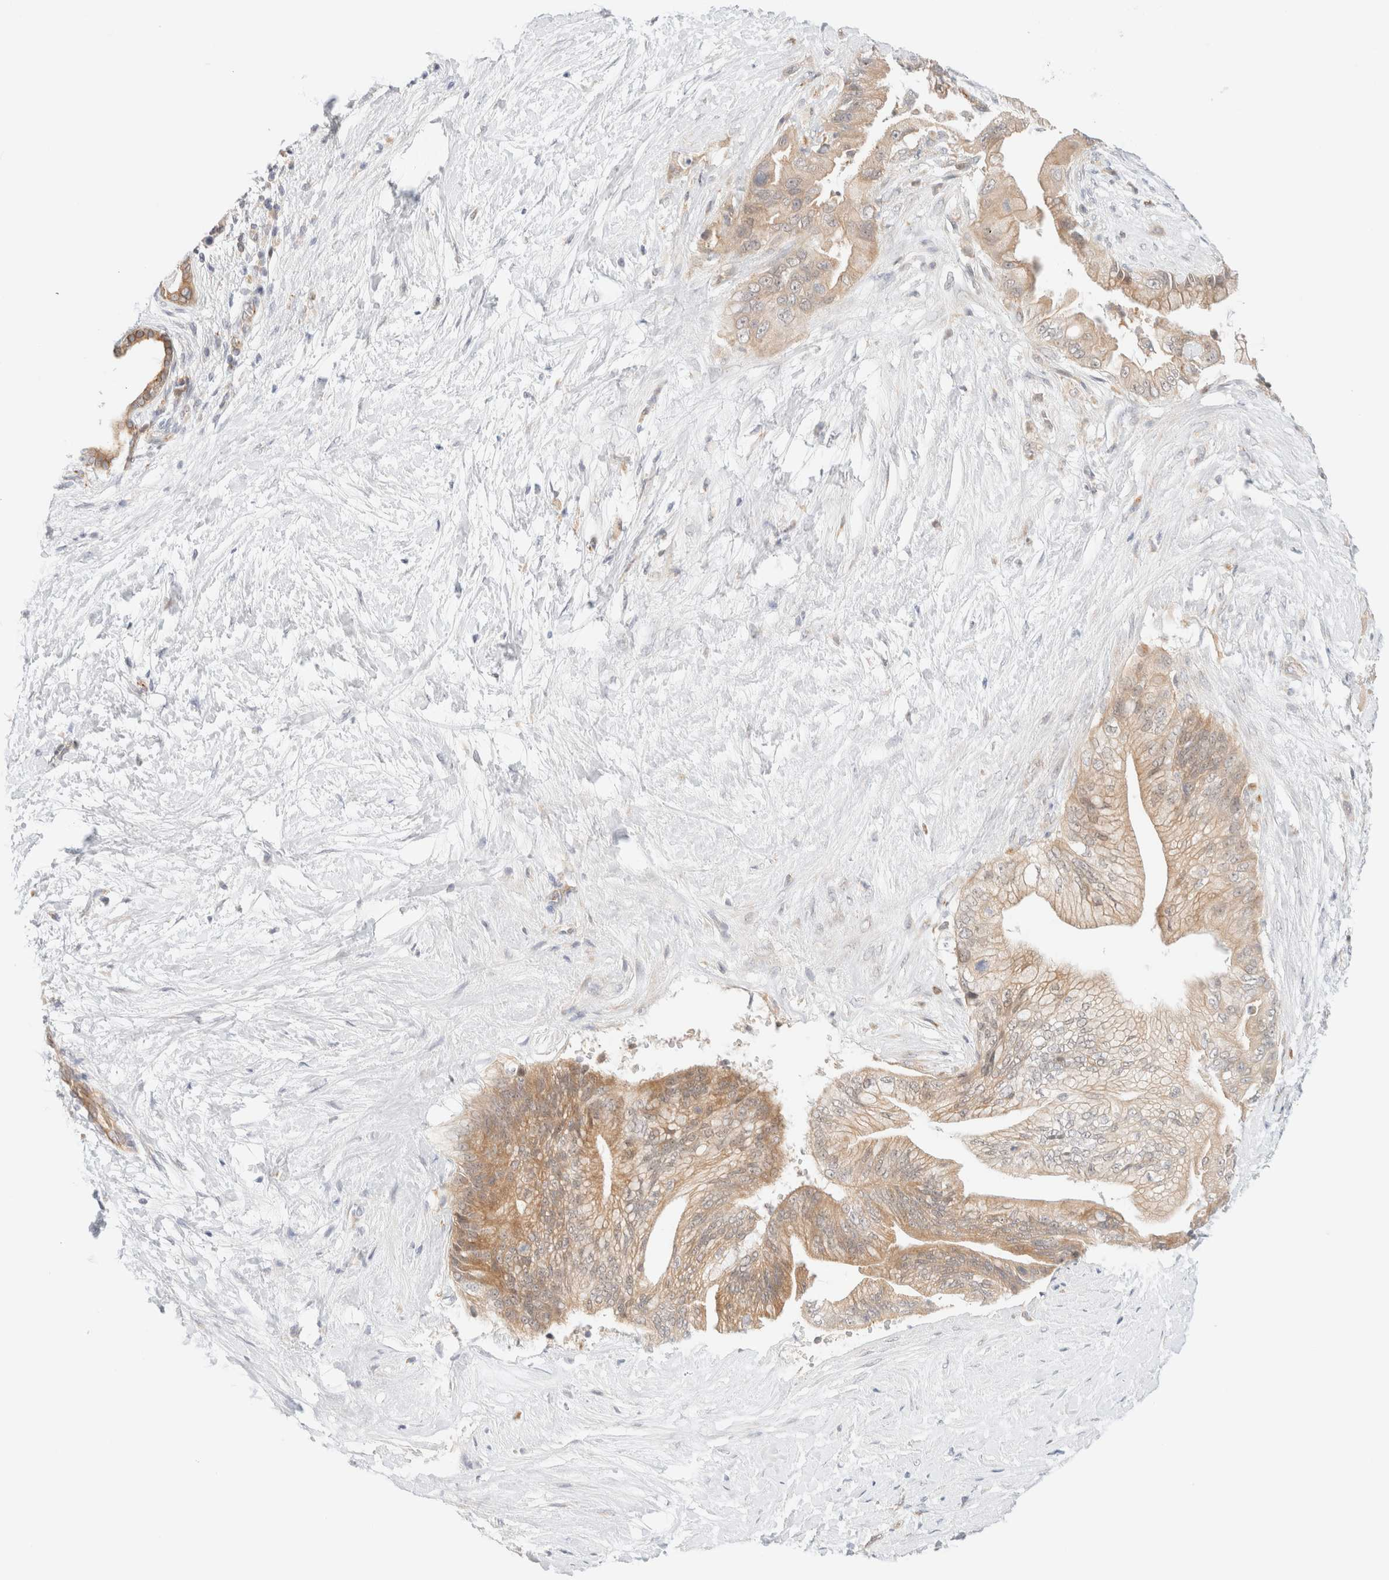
{"staining": {"intensity": "moderate", "quantity": ">75%", "location": "cytoplasmic/membranous"}, "tissue": "pancreatic cancer", "cell_type": "Tumor cells", "image_type": "cancer", "snomed": [{"axis": "morphology", "description": "Adenocarcinoma, NOS"}, {"axis": "topography", "description": "Pancreas"}], "caption": "Protein staining of pancreatic cancer tissue displays moderate cytoplasmic/membranous staining in approximately >75% of tumor cells.", "gene": "UNC13B", "patient": {"sex": "male", "age": 59}}